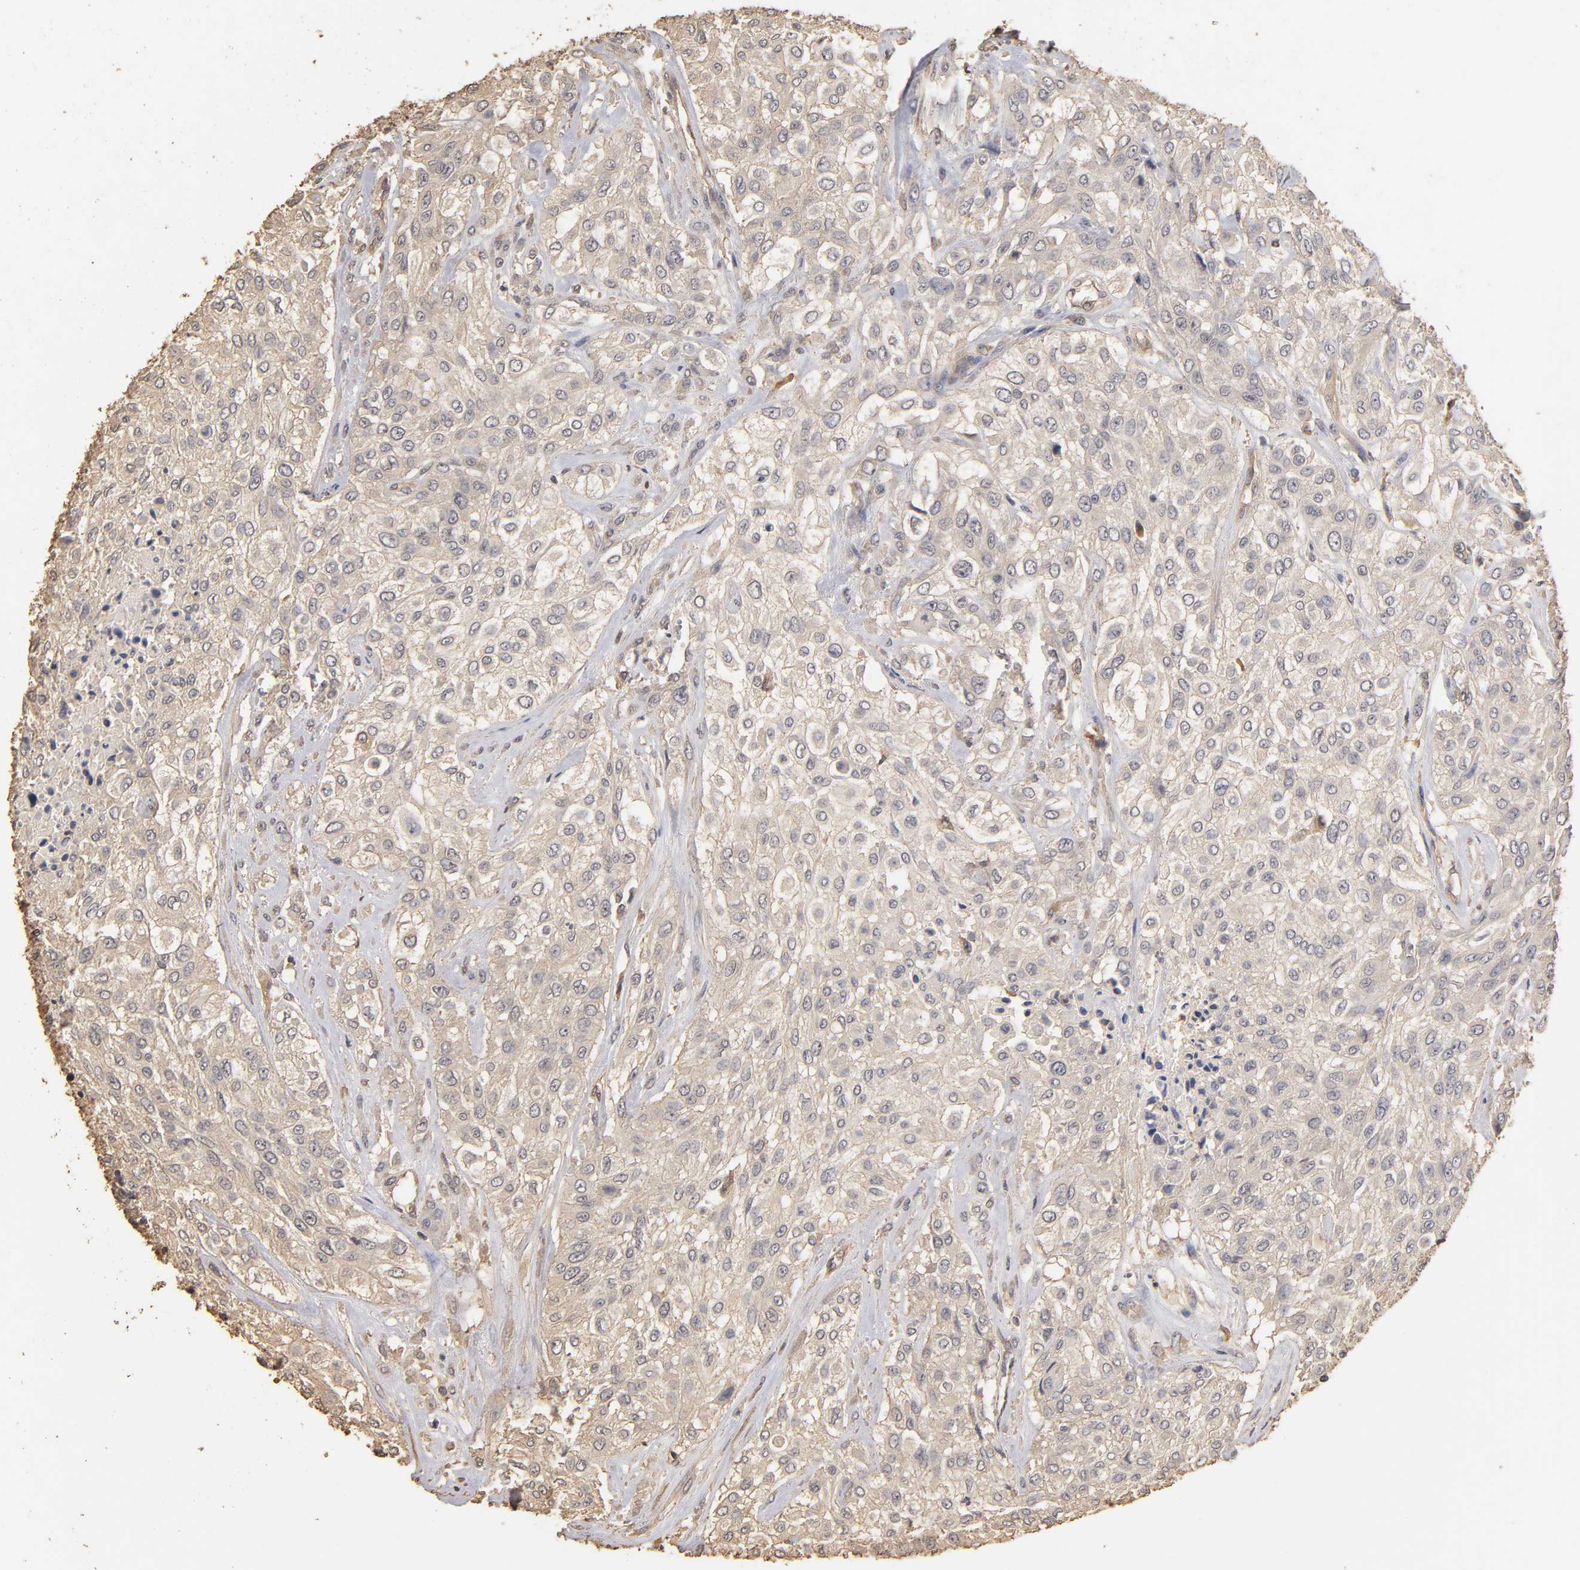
{"staining": {"intensity": "weak", "quantity": "25%-75%", "location": "cytoplasmic/membranous"}, "tissue": "urothelial cancer", "cell_type": "Tumor cells", "image_type": "cancer", "snomed": [{"axis": "morphology", "description": "Urothelial carcinoma, High grade"}, {"axis": "topography", "description": "Urinary bladder"}], "caption": "Human urothelial carcinoma (high-grade) stained with a brown dye exhibits weak cytoplasmic/membranous positive expression in about 25%-75% of tumor cells.", "gene": "VSIG4", "patient": {"sex": "male", "age": 57}}